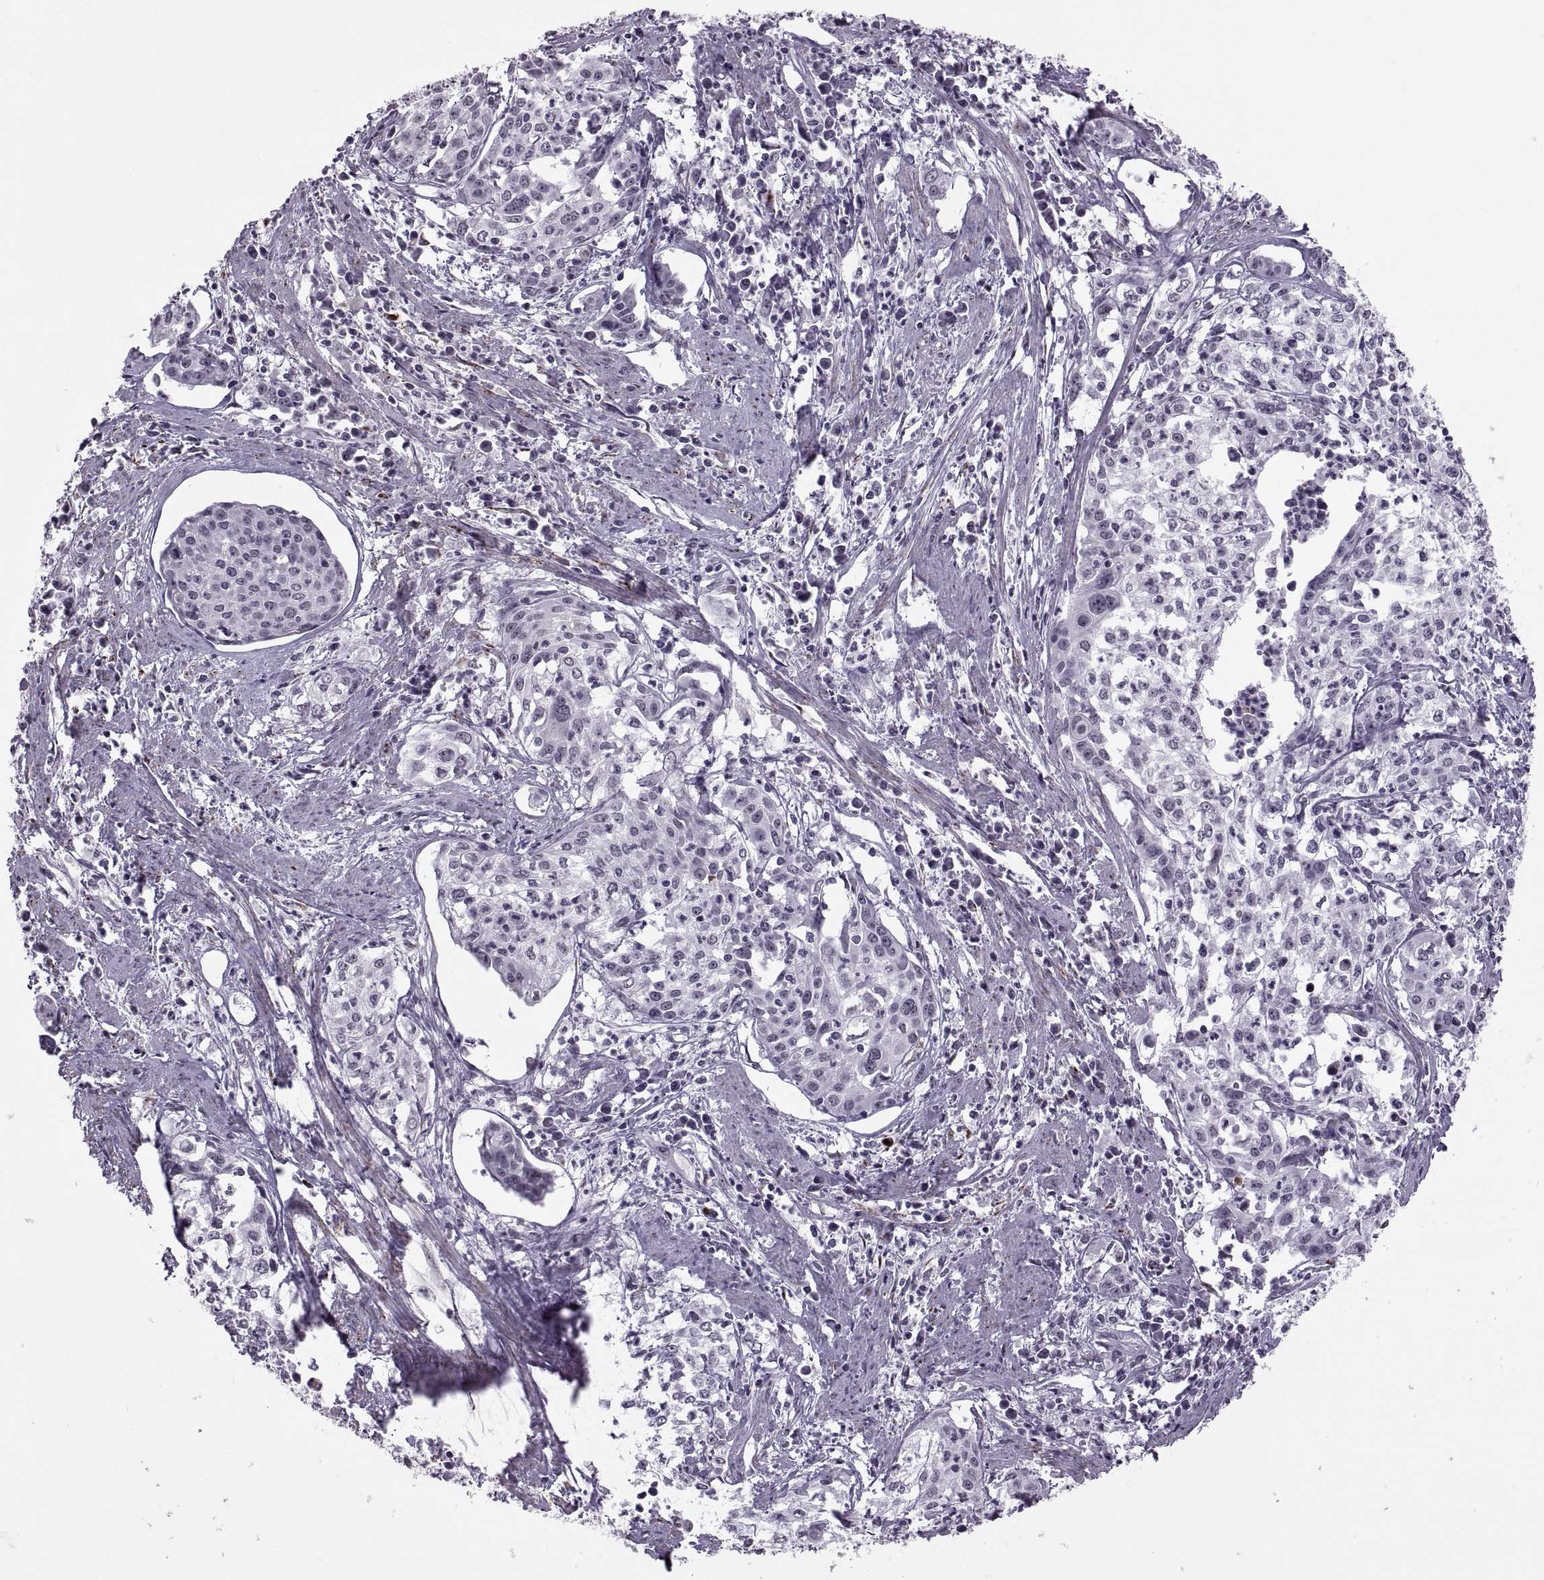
{"staining": {"intensity": "negative", "quantity": "none", "location": "none"}, "tissue": "cervical cancer", "cell_type": "Tumor cells", "image_type": "cancer", "snomed": [{"axis": "morphology", "description": "Squamous cell carcinoma, NOS"}, {"axis": "topography", "description": "Cervix"}], "caption": "DAB (3,3'-diaminobenzidine) immunohistochemical staining of squamous cell carcinoma (cervical) shows no significant expression in tumor cells.", "gene": "OTP", "patient": {"sex": "female", "age": 39}}